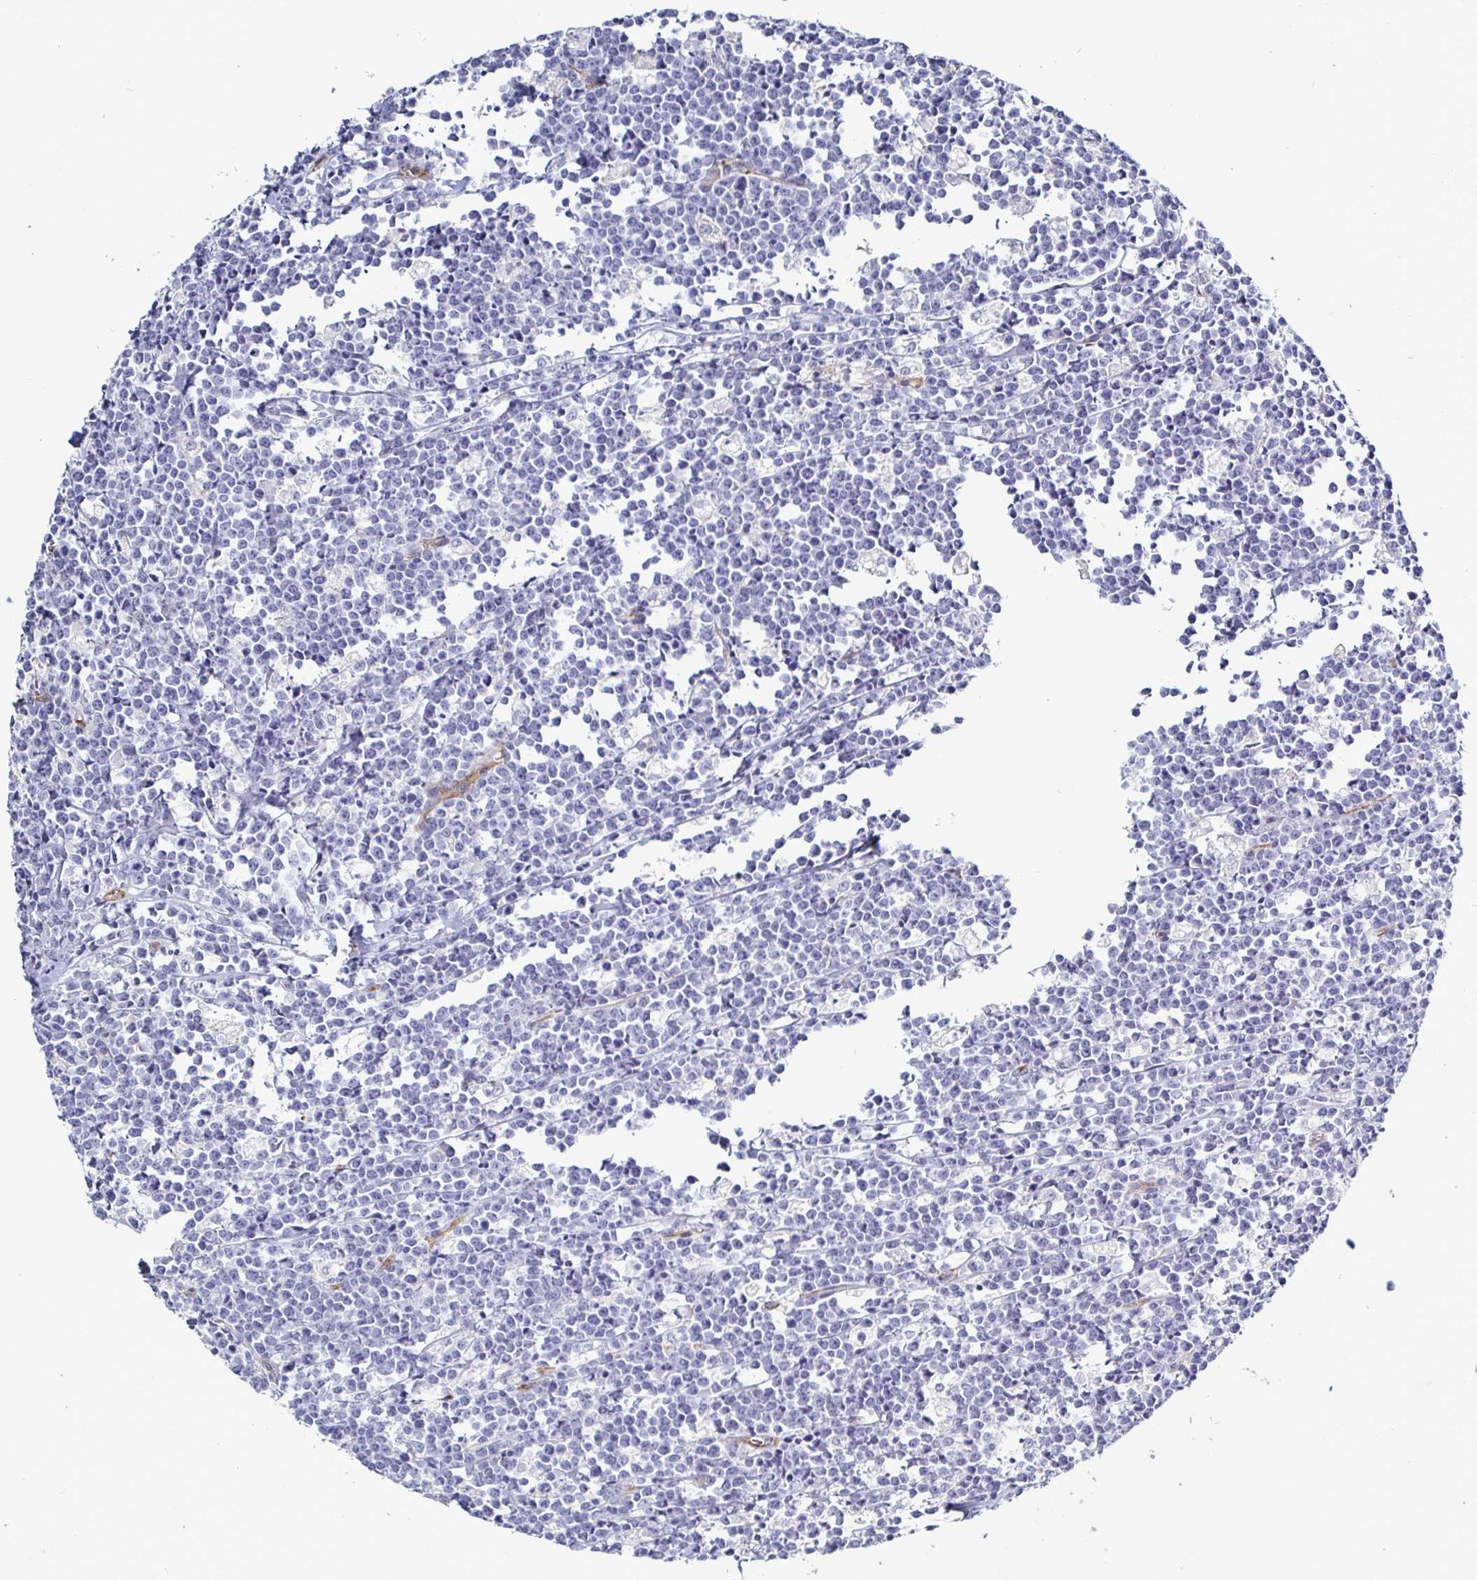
{"staining": {"intensity": "negative", "quantity": "none", "location": "none"}, "tissue": "lymphoma", "cell_type": "Tumor cells", "image_type": "cancer", "snomed": [{"axis": "morphology", "description": "Malignant lymphoma, non-Hodgkin's type, High grade"}, {"axis": "topography", "description": "Small intestine"}], "caption": "A high-resolution micrograph shows IHC staining of lymphoma, which displays no significant staining in tumor cells.", "gene": "ACSBG2", "patient": {"sex": "female", "age": 56}}